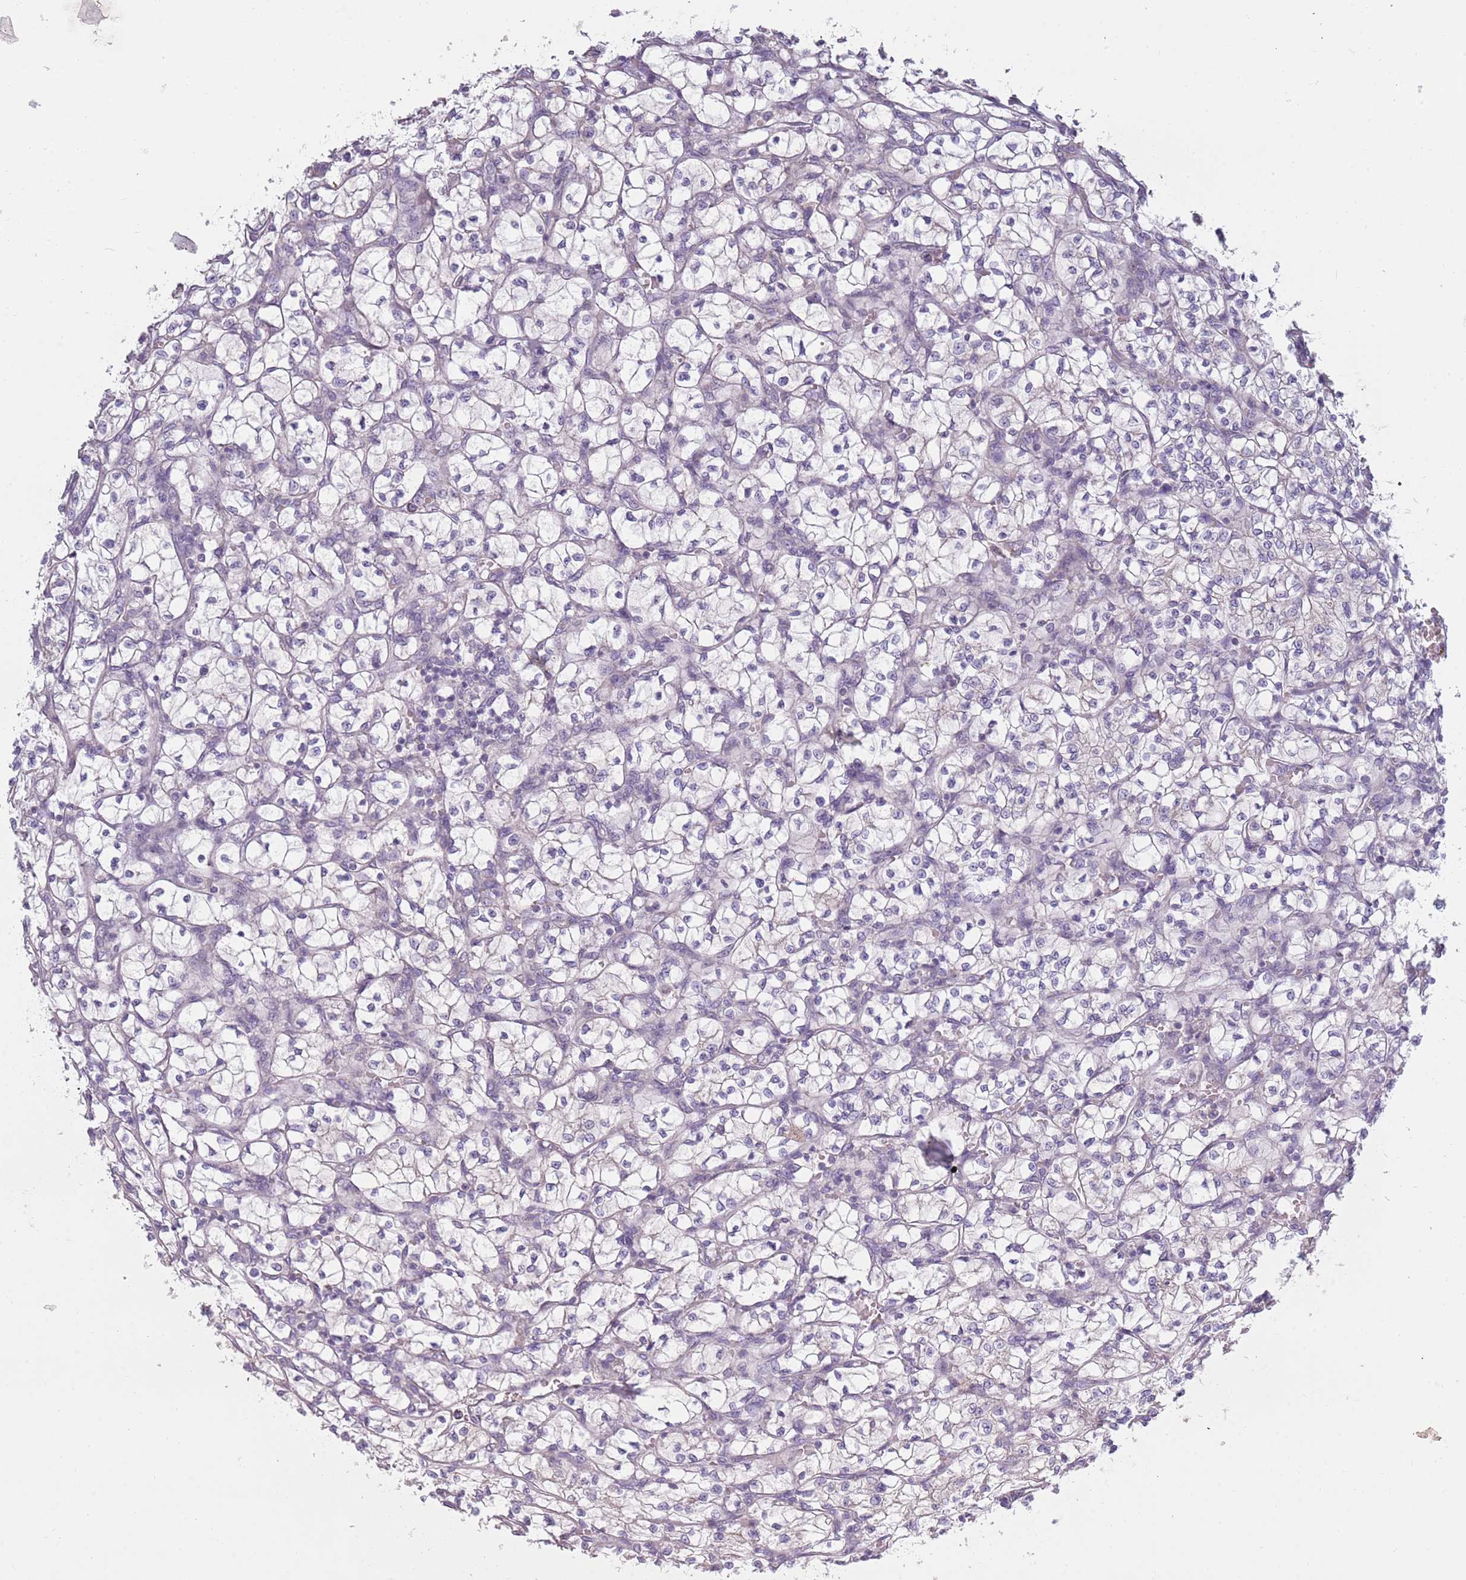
{"staining": {"intensity": "negative", "quantity": "none", "location": "none"}, "tissue": "renal cancer", "cell_type": "Tumor cells", "image_type": "cancer", "snomed": [{"axis": "morphology", "description": "Adenocarcinoma, NOS"}, {"axis": "topography", "description": "Kidney"}], "caption": "The IHC photomicrograph has no significant positivity in tumor cells of renal adenocarcinoma tissue.", "gene": "TNFRSF6B", "patient": {"sex": "female", "age": 64}}